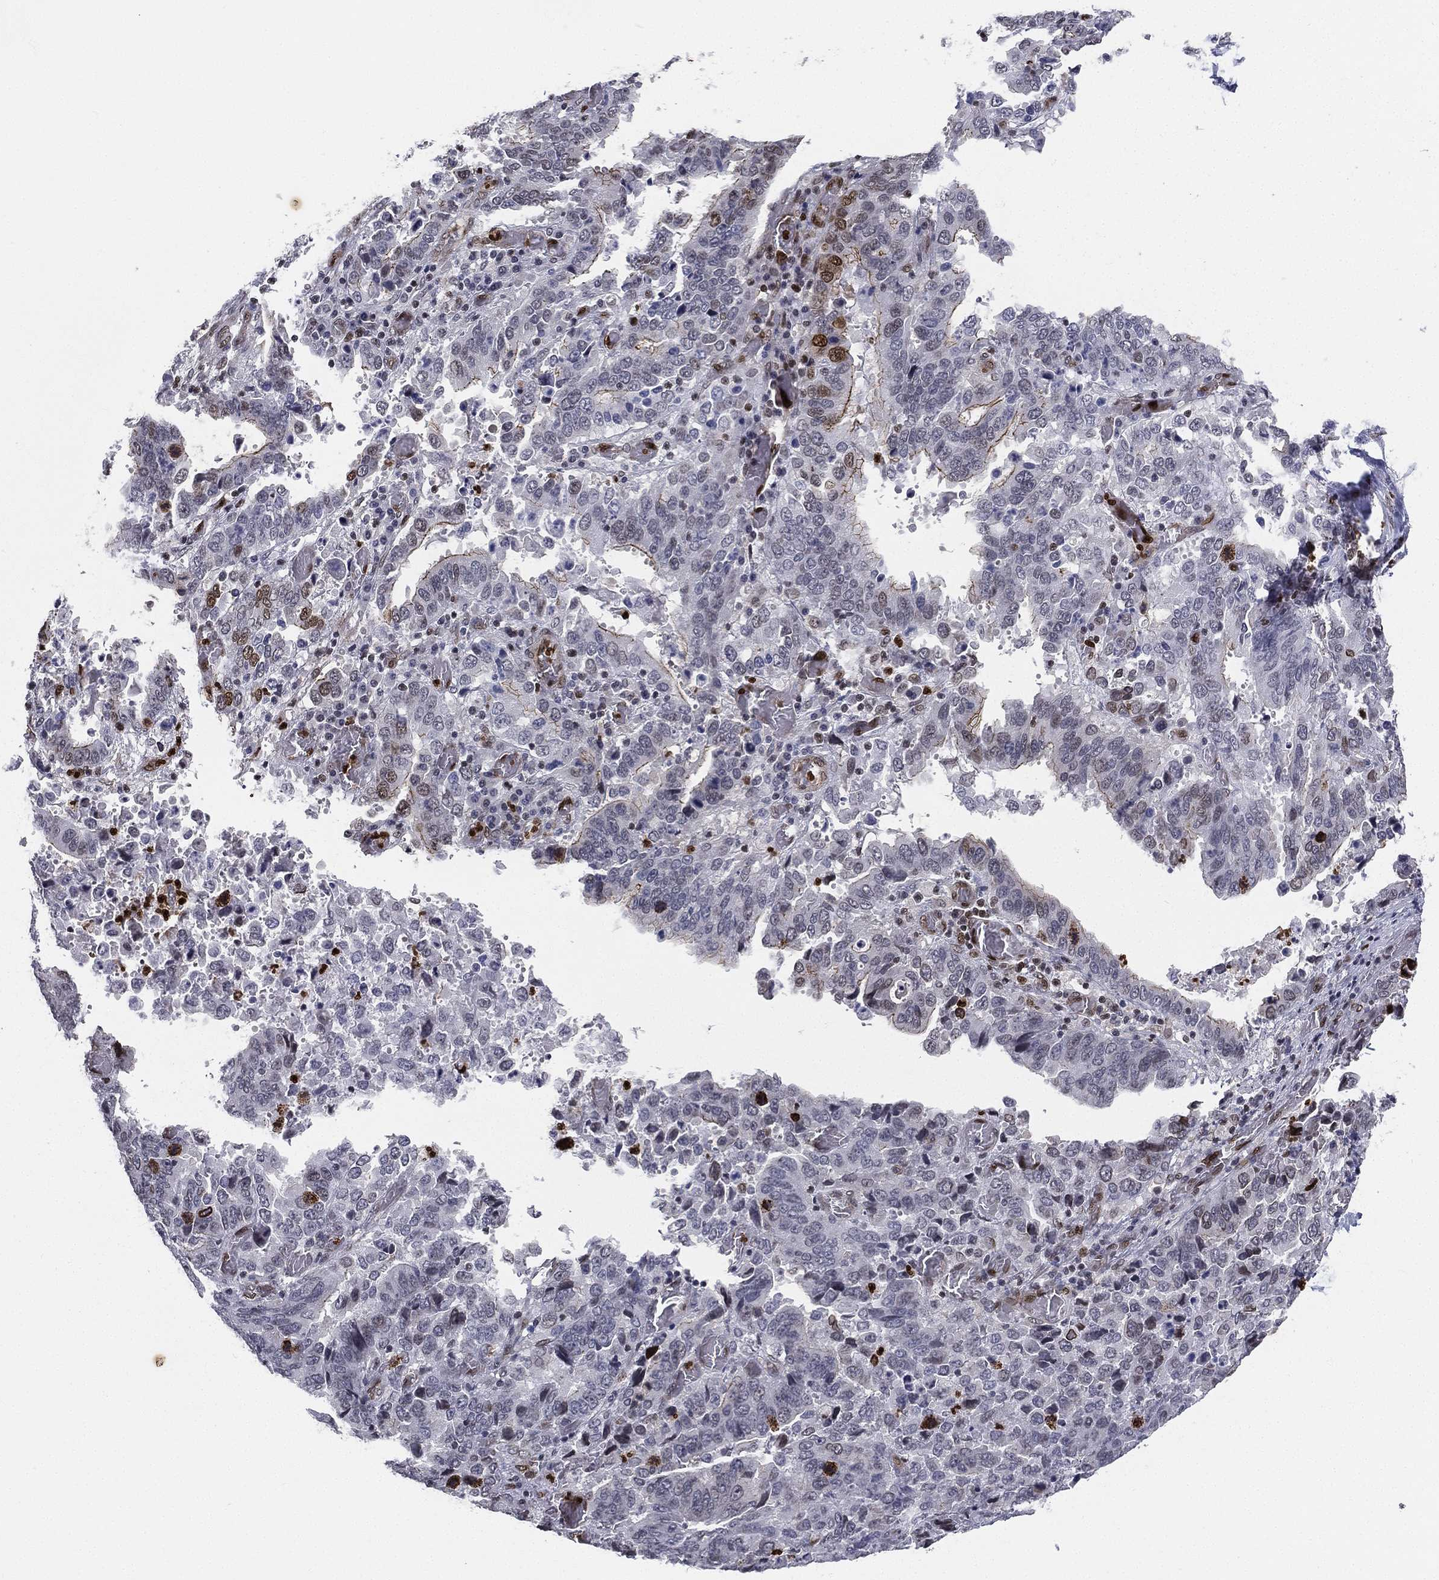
{"staining": {"intensity": "moderate", "quantity": "<25%", "location": "nuclear"}, "tissue": "stomach cancer", "cell_type": "Tumor cells", "image_type": "cancer", "snomed": [{"axis": "morphology", "description": "Adenocarcinoma, NOS"}, {"axis": "topography", "description": "Stomach, upper"}], "caption": "Immunohistochemical staining of human stomach adenocarcinoma exhibits low levels of moderate nuclear positivity in approximately <25% of tumor cells.", "gene": "LMNB1", "patient": {"sex": "male", "age": 74}}